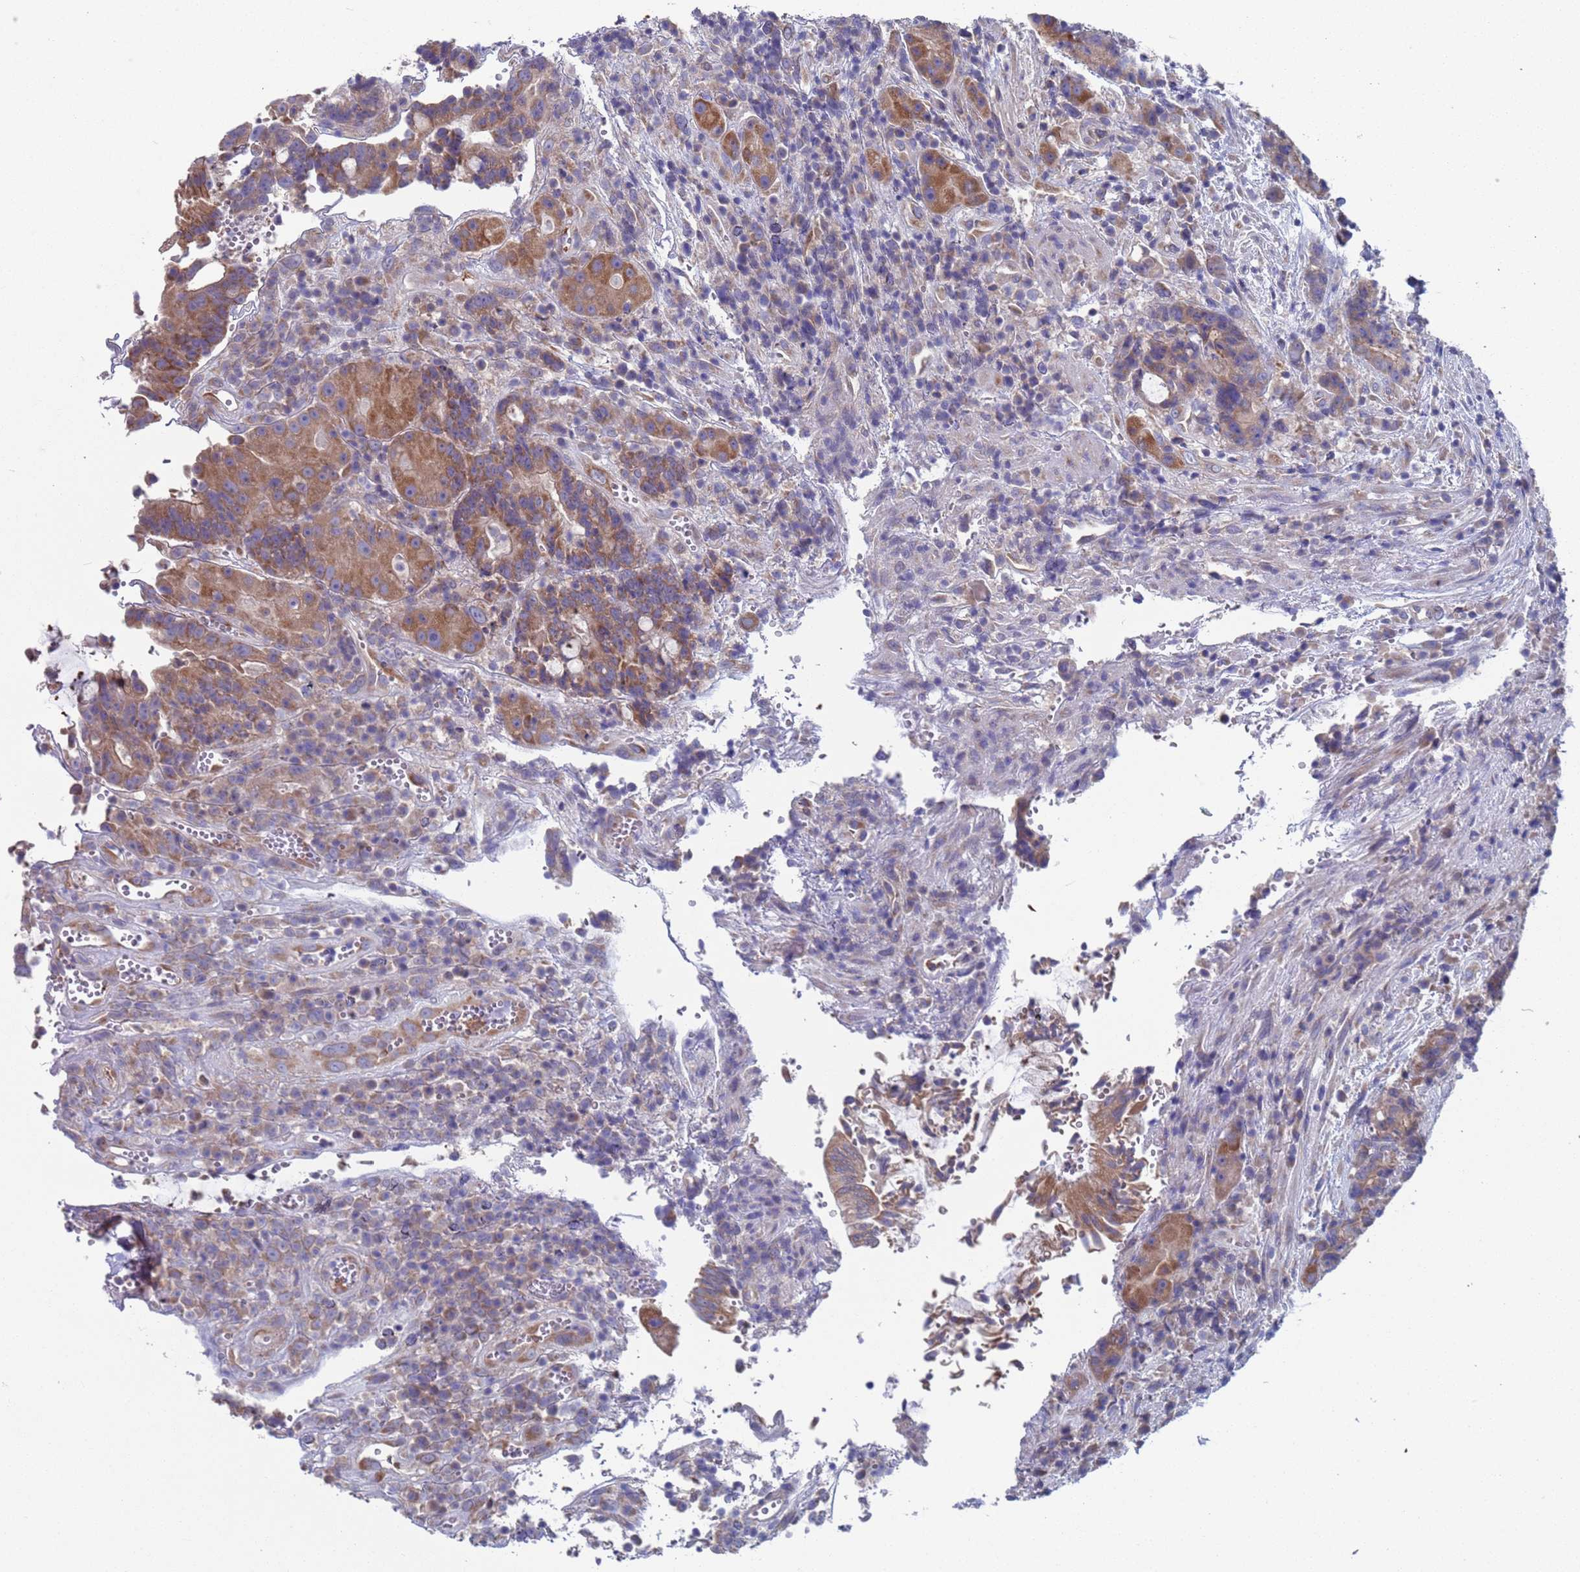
{"staining": {"intensity": "moderate", "quantity": ">75%", "location": "cytoplasmic/membranous"}, "tissue": "colorectal cancer", "cell_type": "Tumor cells", "image_type": "cancer", "snomed": [{"axis": "morphology", "description": "Adenocarcinoma, NOS"}, {"axis": "topography", "description": "Rectum"}], "caption": "A brown stain shows moderate cytoplasmic/membranous expression of a protein in human colorectal adenocarcinoma tumor cells.", "gene": "PET117", "patient": {"sex": "male", "age": 69}}